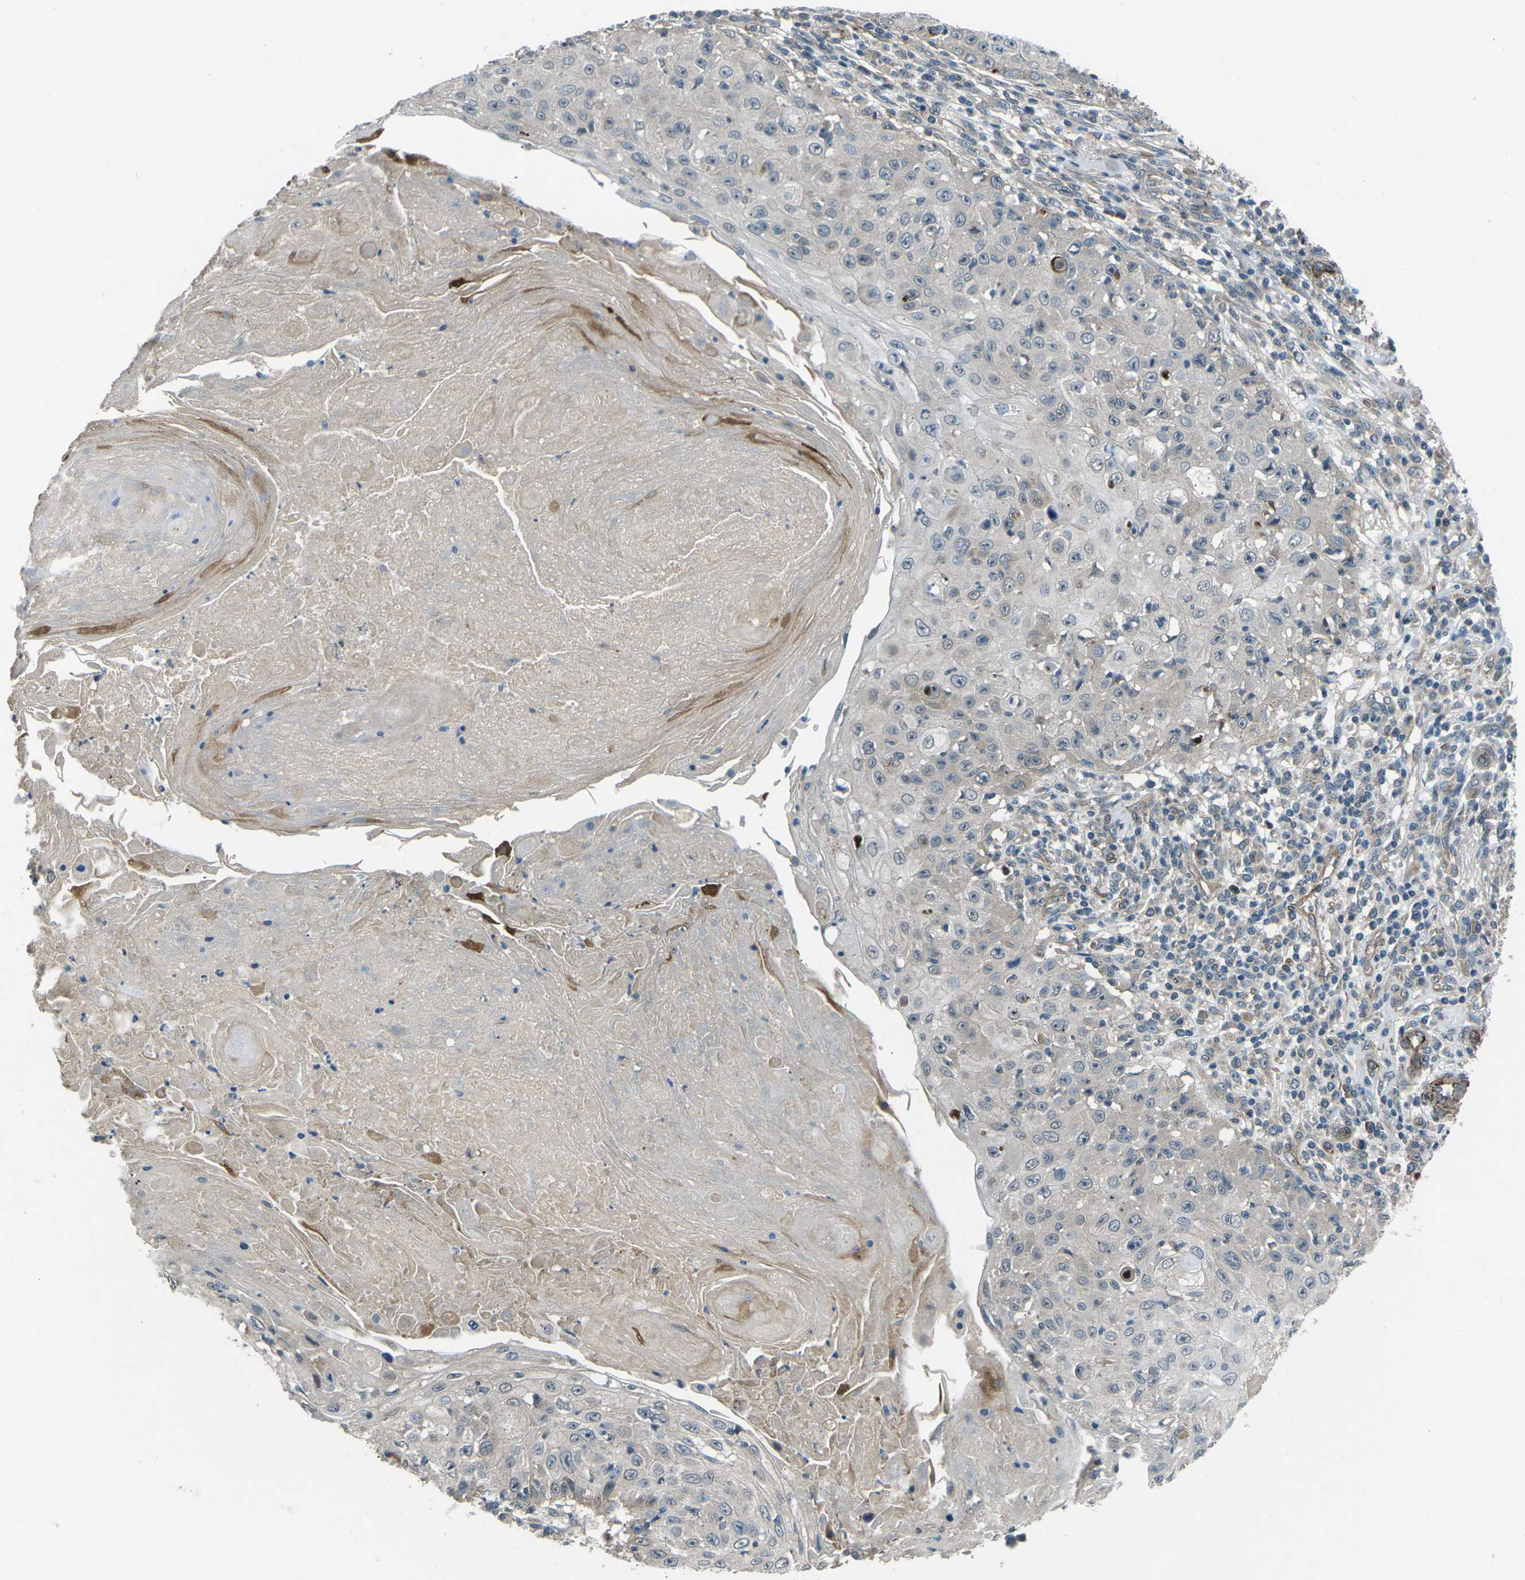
{"staining": {"intensity": "weak", "quantity": "<25%", "location": "cytoplasmic/membranous"}, "tissue": "skin cancer", "cell_type": "Tumor cells", "image_type": "cancer", "snomed": [{"axis": "morphology", "description": "Squamous cell carcinoma, NOS"}, {"axis": "topography", "description": "Skin"}], "caption": "The immunohistochemistry image has no significant staining in tumor cells of skin cancer tissue. Nuclei are stained in blue.", "gene": "AFAP1", "patient": {"sex": "male", "age": 86}}